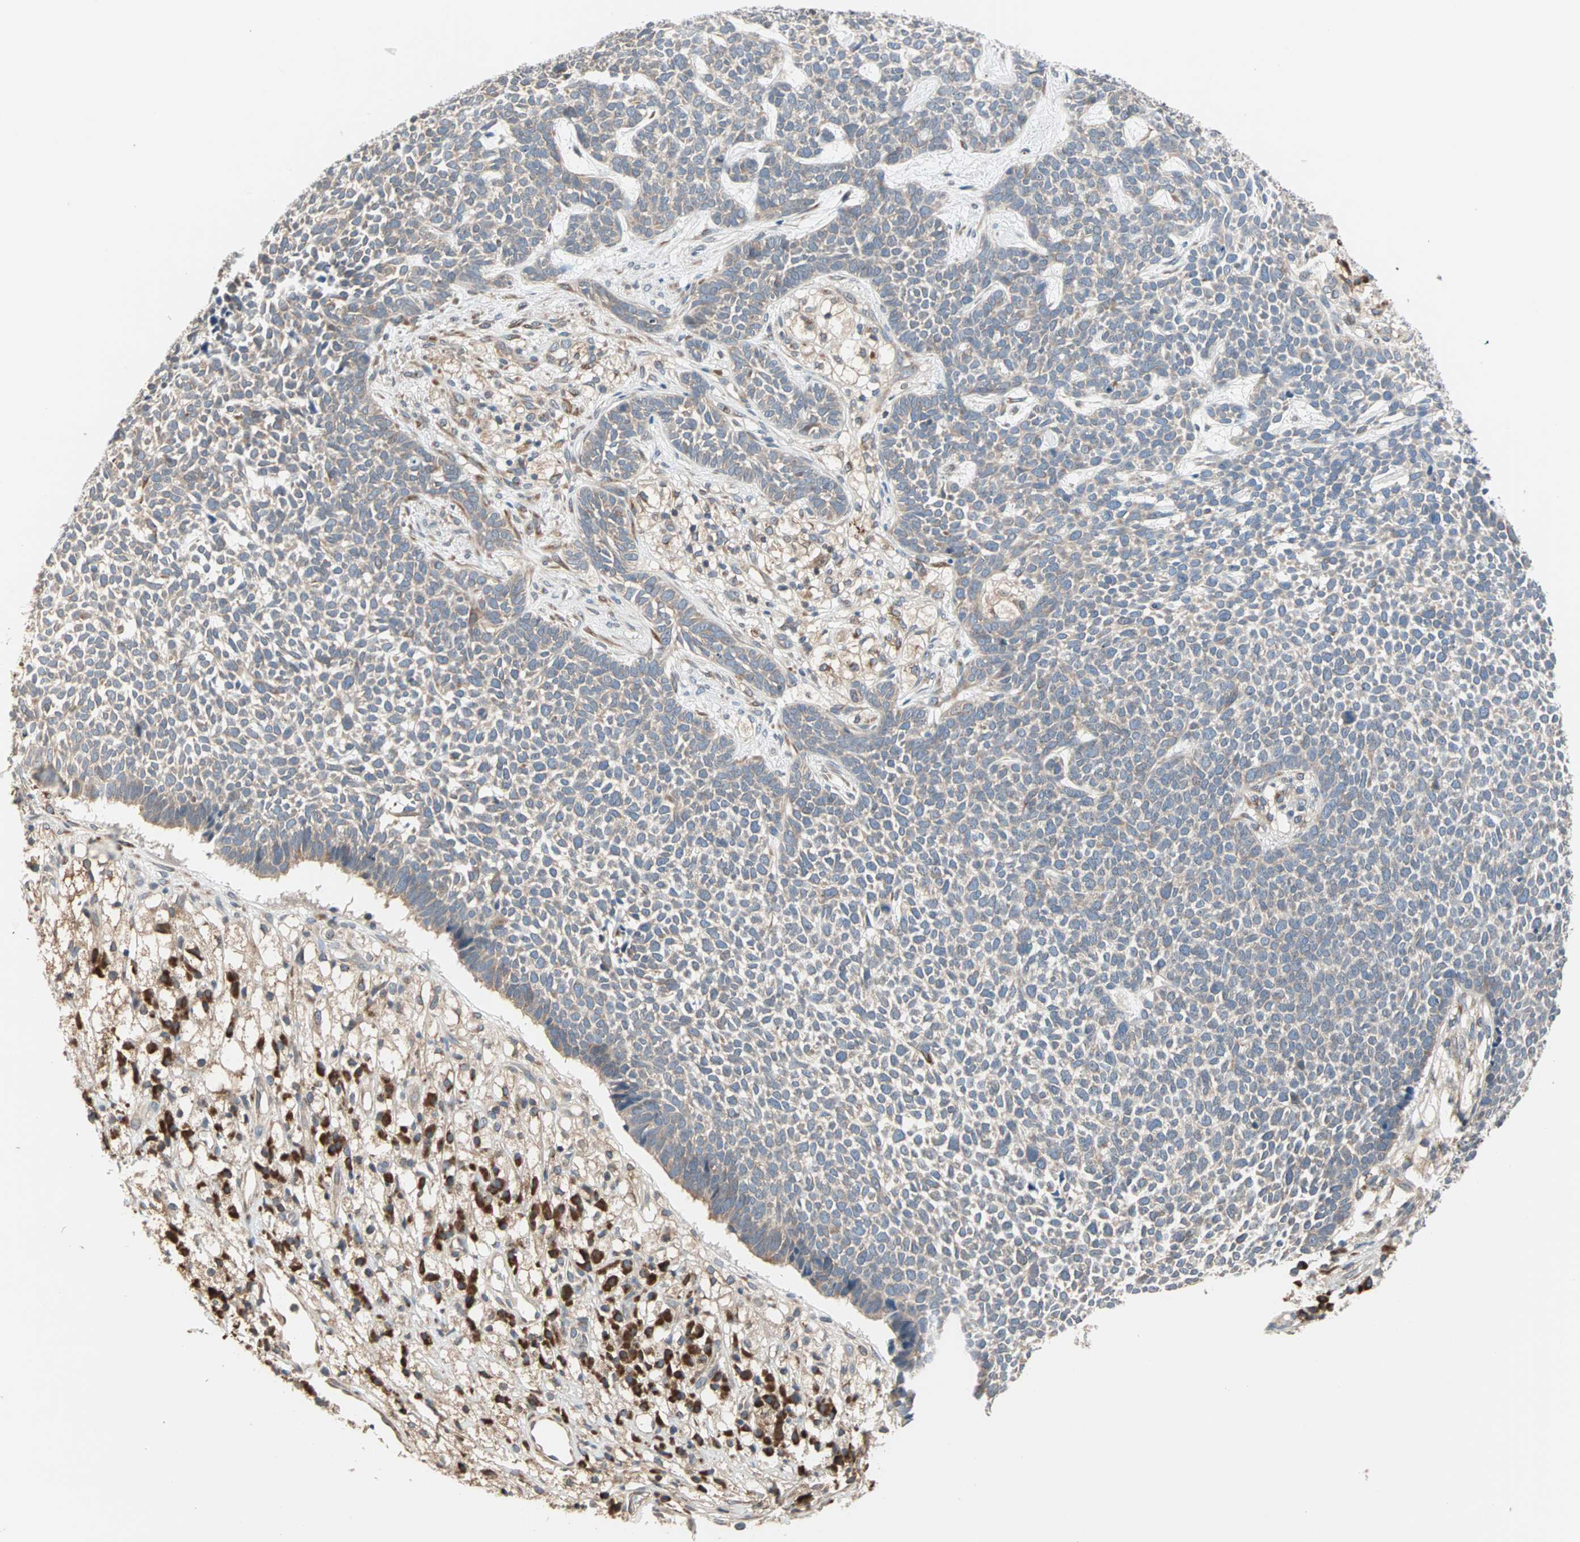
{"staining": {"intensity": "weak", "quantity": "25%-75%", "location": "cytoplasmic/membranous"}, "tissue": "skin cancer", "cell_type": "Tumor cells", "image_type": "cancer", "snomed": [{"axis": "morphology", "description": "Basal cell carcinoma"}, {"axis": "topography", "description": "Skin"}], "caption": "Protein expression analysis of skin cancer demonstrates weak cytoplasmic/membranous expression in about 25%-75% of tumor cells.", "gene": "SAR1A", "patient": {"sex": "female", "age": 84}}